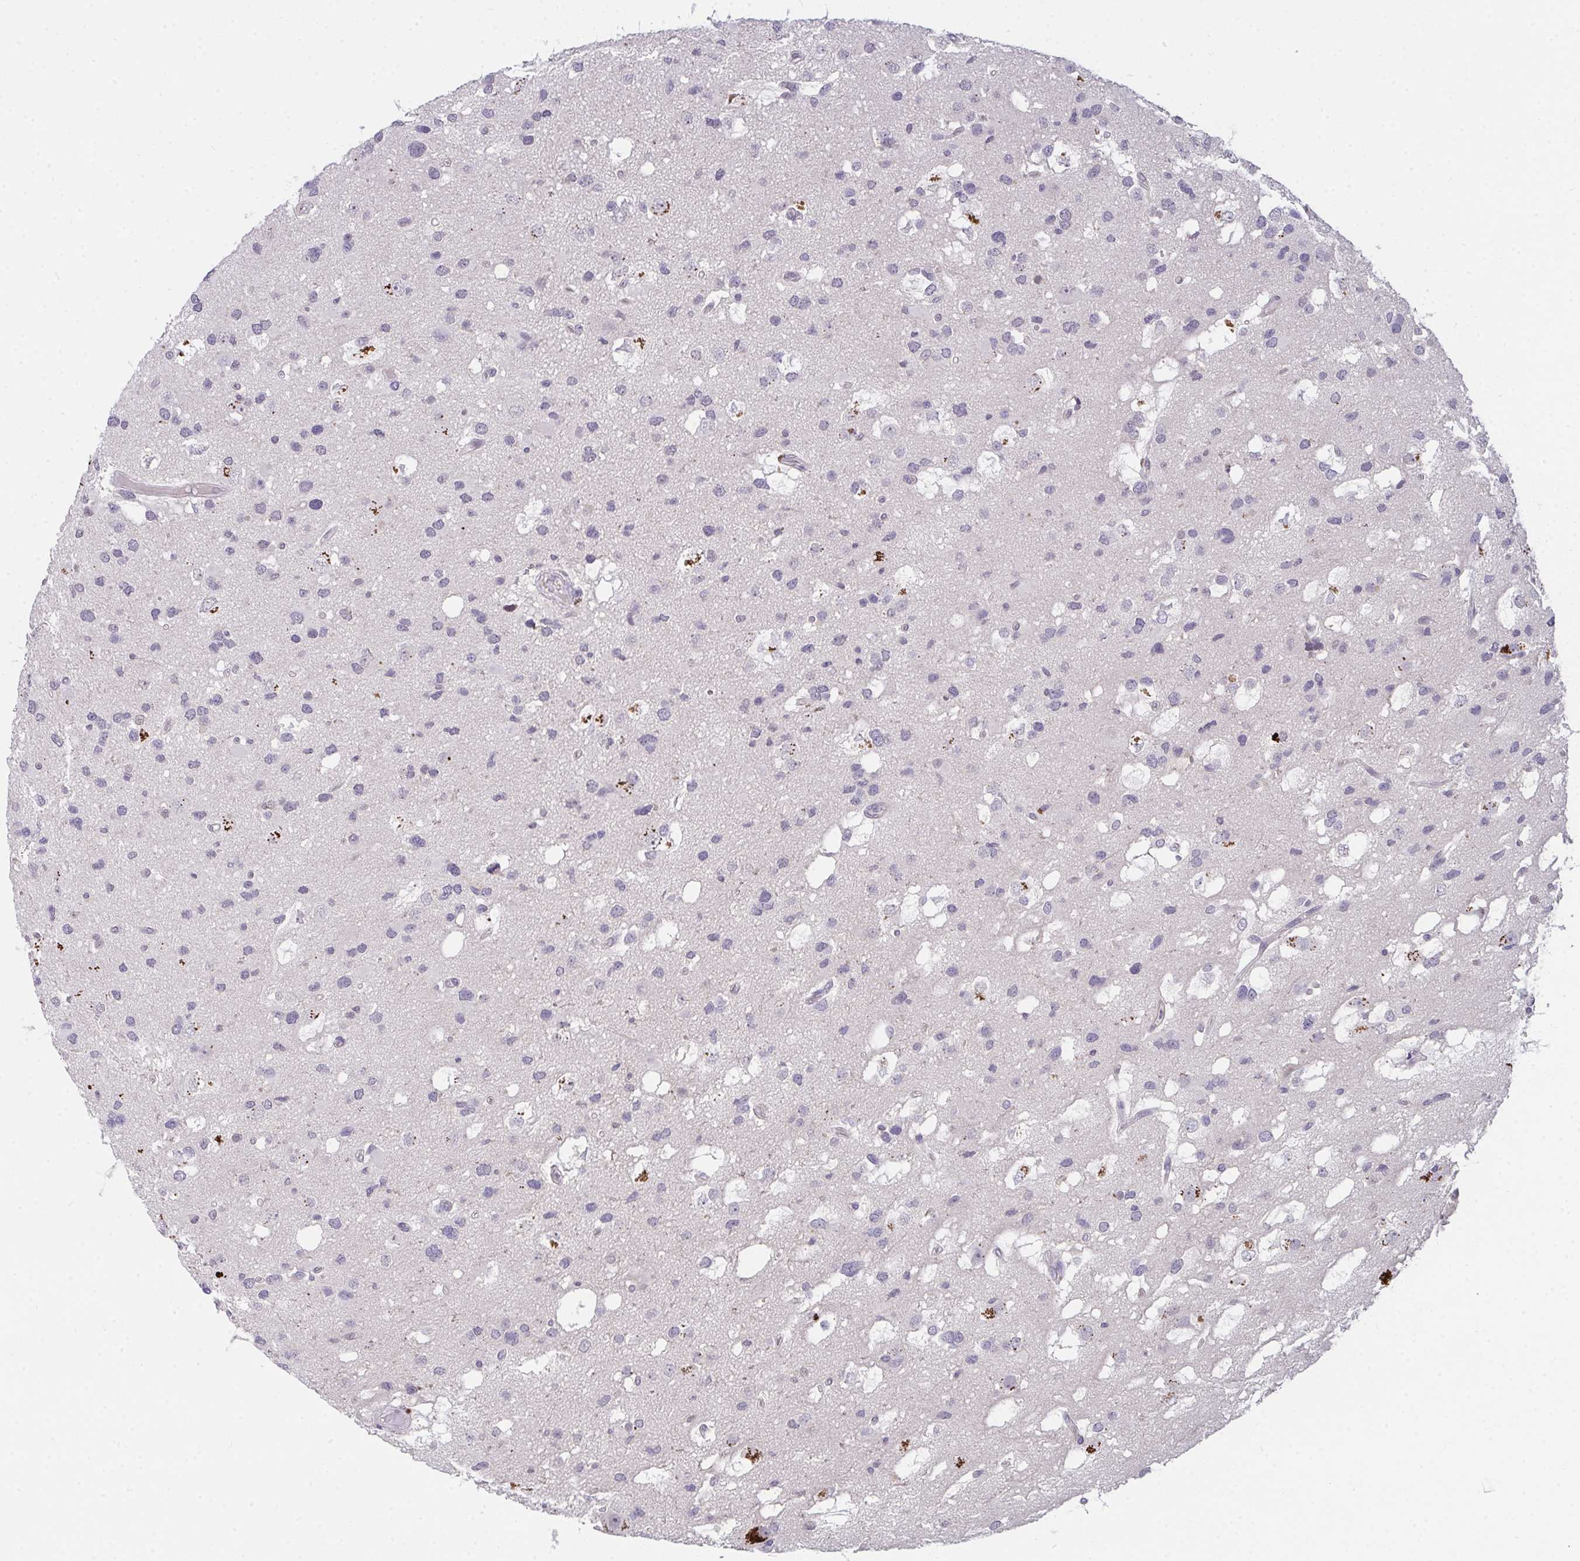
{"staining": {"intensity": "negative", "quantity": "none", "location": "none"}, "tissue": "glioma", "cell_type": "Tumor cells", "image_type": "cancer", "snomed": [{"axis": "morphology", "description": "Glioma, malignant, High grade"}, {"axis": "topography", "description": "Brain"}], "caption": "Immunohistochemical staining of high-grade glioma (malignant) demonstrates no significant staining in tumor cells.", "gene": "GLTPD2", "patient": {"sex": "male", "age": 53}}